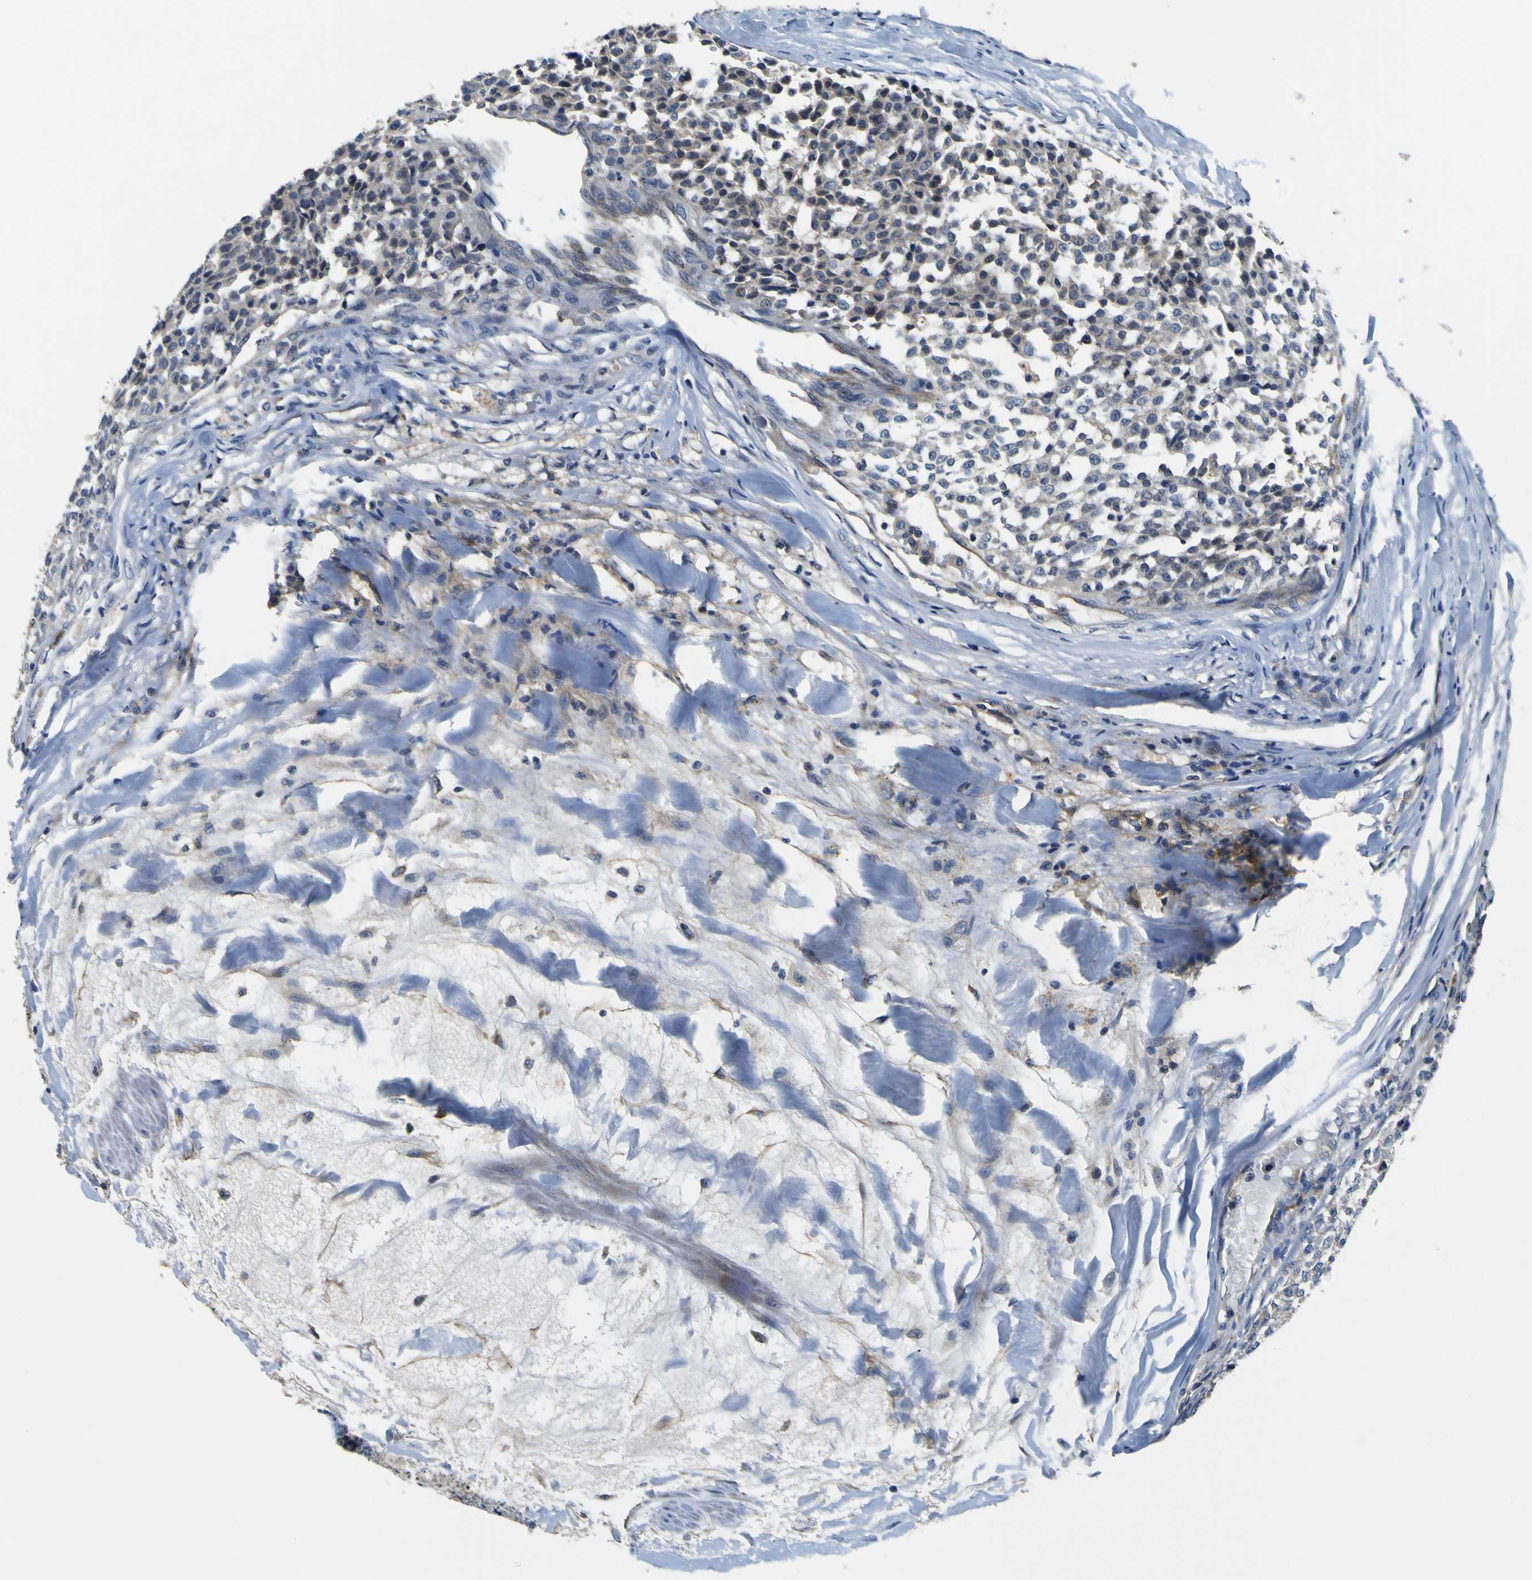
{"staining": {"intensity": "negative", "quantity": "none", "location": "none"}, "tissue": "testis cancer", "cell_type": "Tumor cells", "image_type": "cancer", "snomed": [{"axis": "morphology", "description": "Seminoma, NOS"}, {"axis": "topography", "description": "Testis"}], "caption": "Immunohistochemistry photomicrograph of human seminoma (testis) stained for a protein (brown), which displays no positivity in tumor cells.", "gene": "EPHB4", "patient": {"sex": "male", "age": 59}}